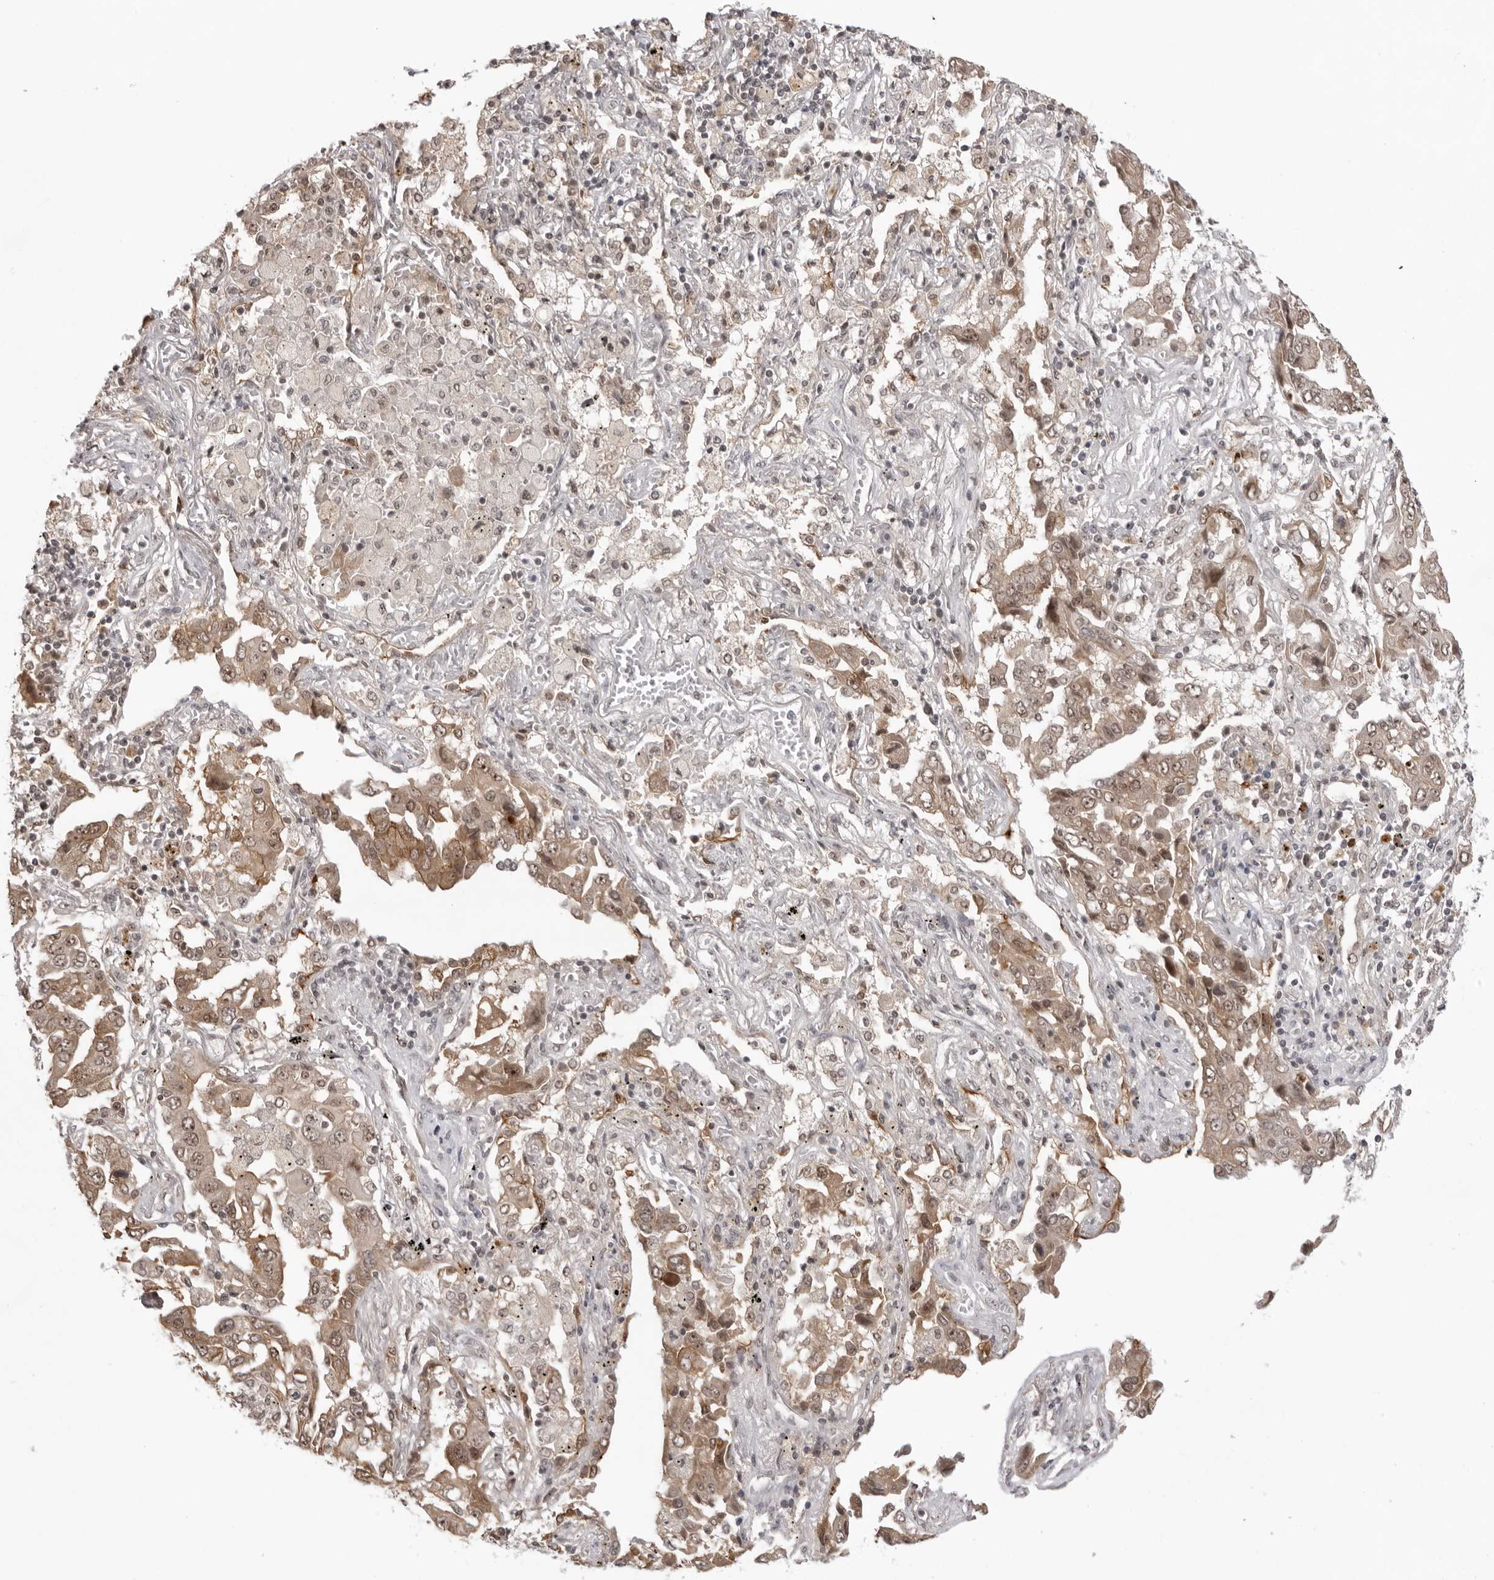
{"staining": {"intensity": "moderate", "quantity": ">75%", "location": "cytoplasmic/membranous,nuclear"}, "tissue": "lung cancer", "cell_type": "Tumor cells", "image_type": "cancer", "snomed": [{"axis": "morphology", "description": "Adenocarcinoma, NOS"}, {"axis": "topography", "description": "Lung"}], "caption": "Protein expression analysis of human lung adenocarcinoma reveals moderate cytoplasmic/membranous and nuclear expression in approximately >75% of tumor cells.", "gene": "EXOSC10", "patient": {"sex": "female", "age": 65}}